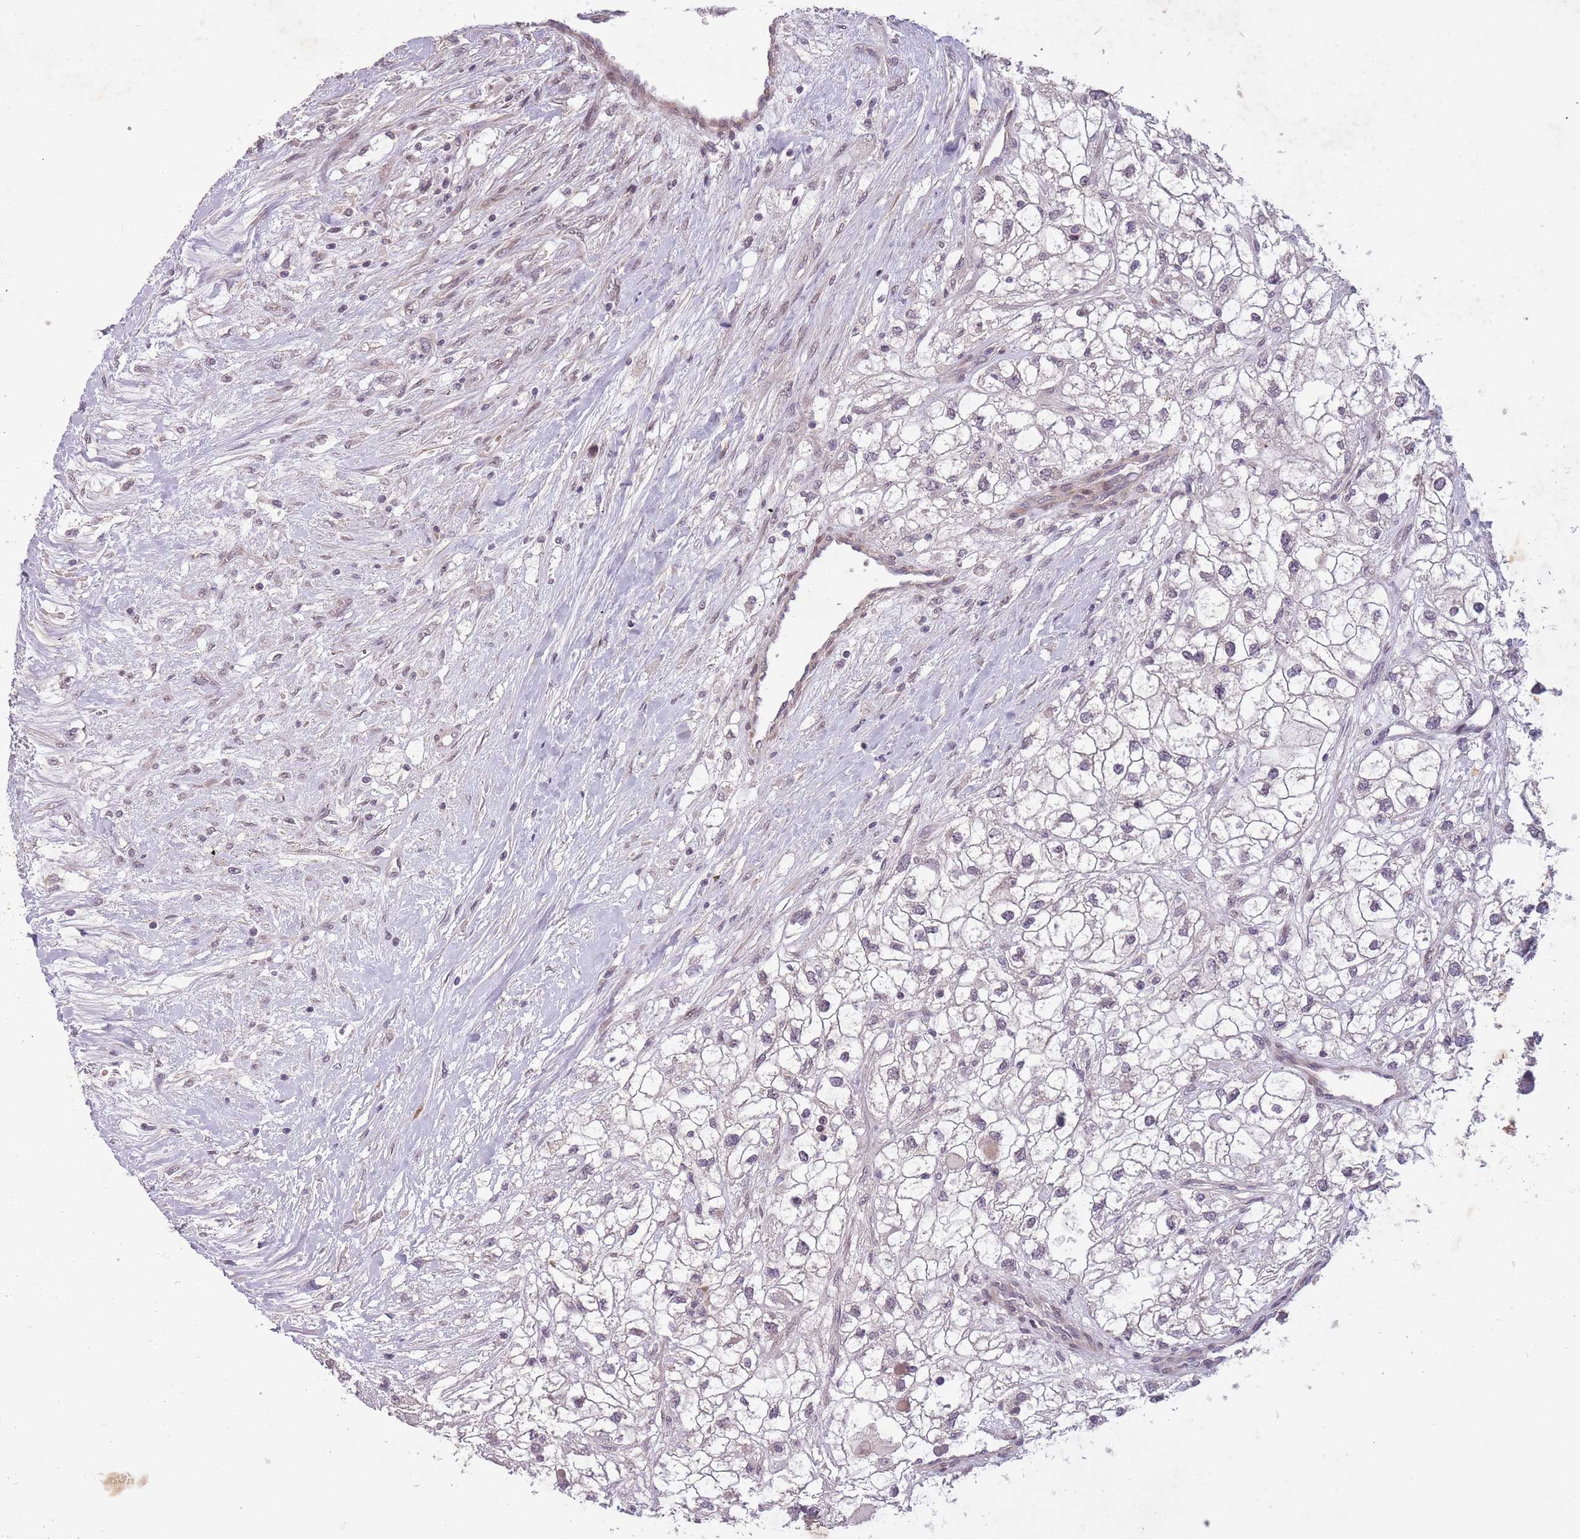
{"staining": {"intensity": "negative", "quantity": "none", "location": "none"}, "tissue": "renal cancer", "cell_type": "Tumor cells", "image_type": "cancer", "snomed": [{"axis": "morphology", "description": "Adenocarcinoma, NOS"}, {"axis": "topography", "description": "Kidney"}], "caption": "High magnification brightfield microscopy of renal cancer stained with DAB (3,3'-diaminobenzidine) (brown) and counterstained with hematoxylin (blue): tumor cells show no significant staining.", "gene": "CBX6", "patient": {"sex": "male", "age": 59}}